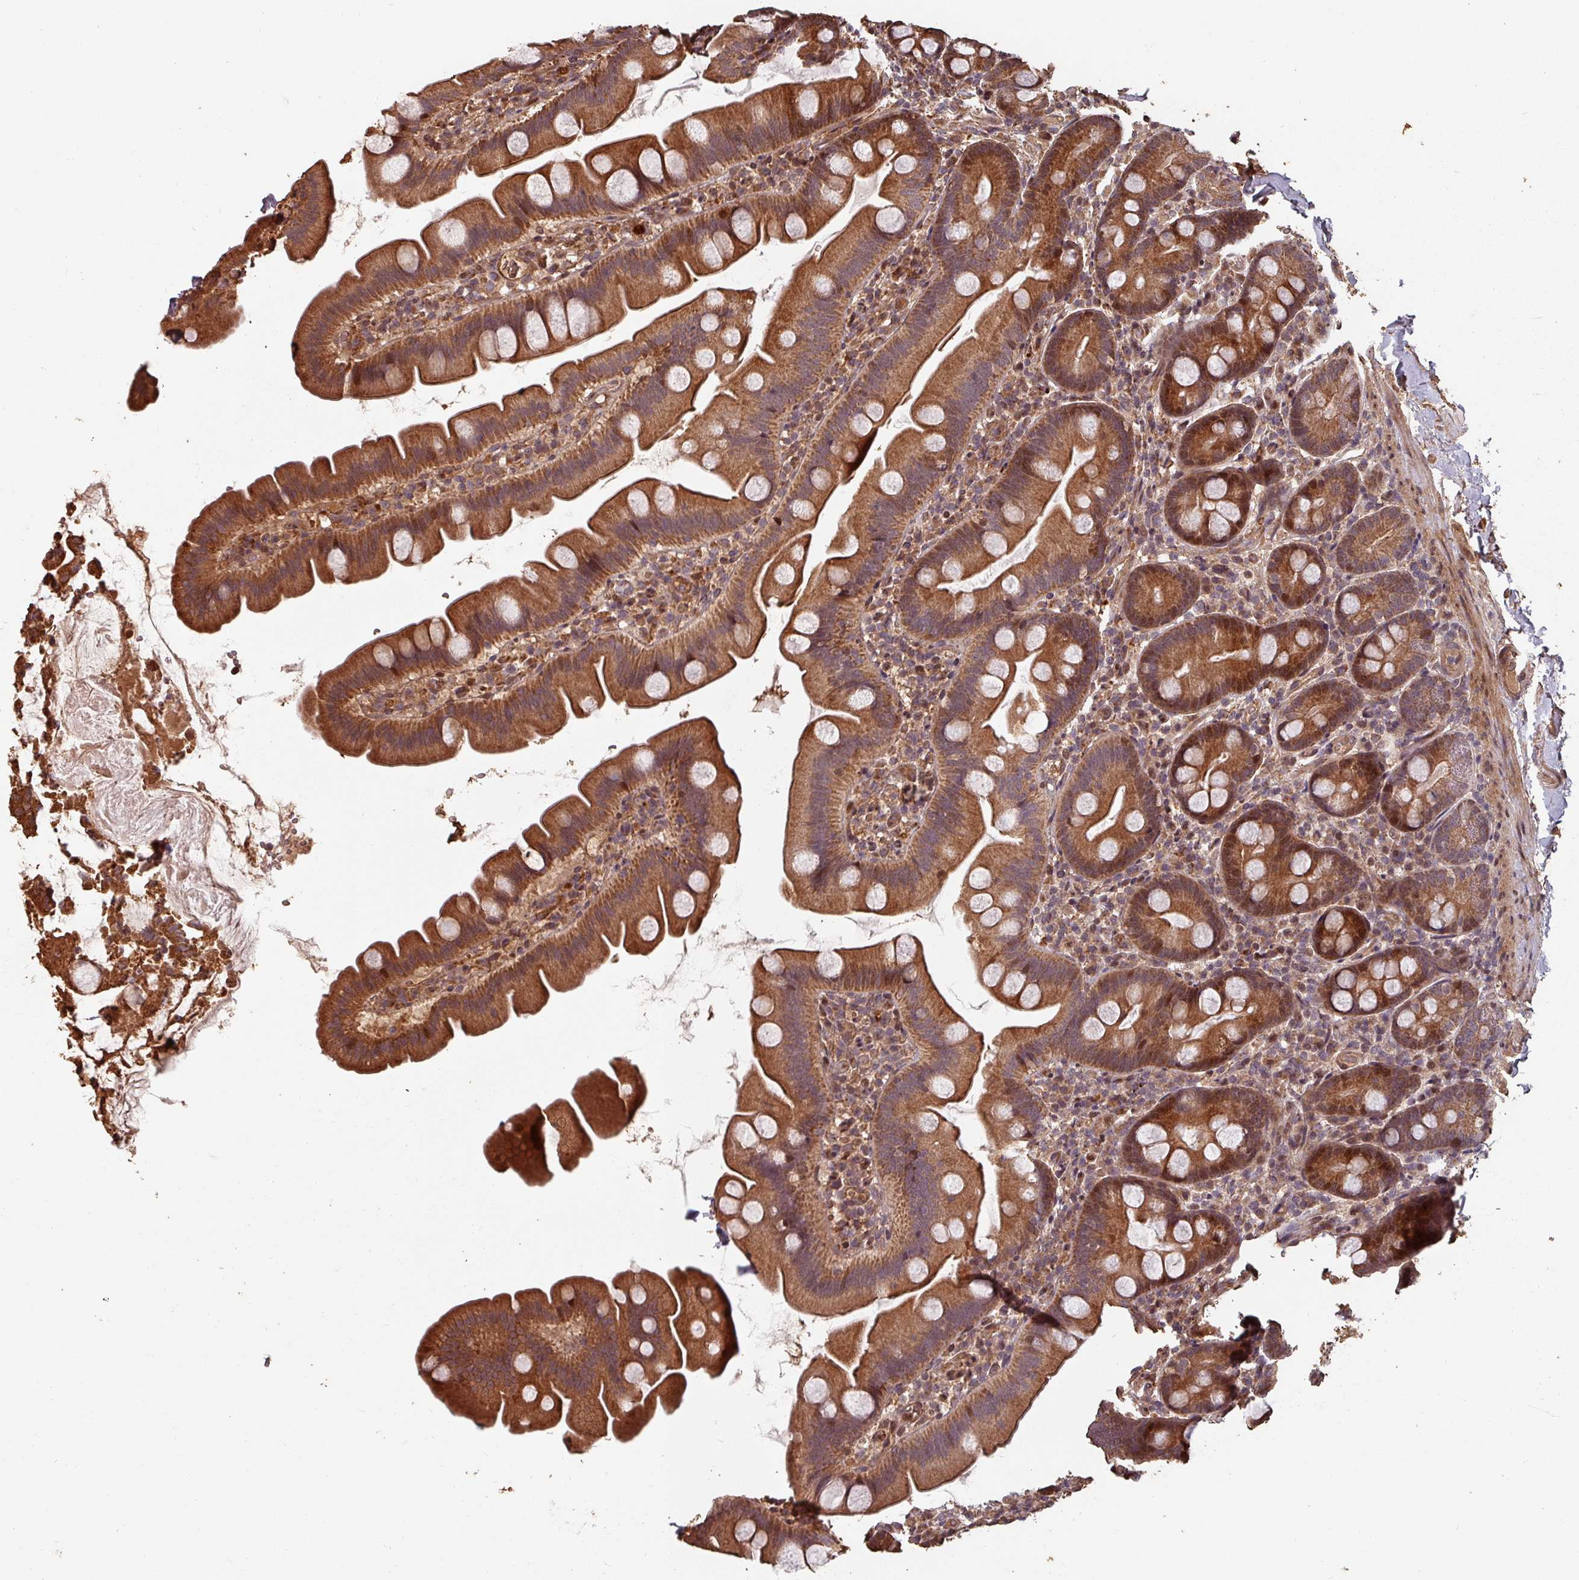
{"staining": {"intensity": "strong", "quantity": ">75%", "location": "cytoplasmic/membranous,nuclear"}, "tissue": "small intestine", "cell_type": "Glandular cells", "image_type": "normal", "snomed": [{"axis": "morphology", "description": "Normal tissue, NOS"}, {"axis": "topography", "description": "Small intestine"}], "caption": "Small intestine stained with DAB (3,3'-diaminobenzidine) IHC exhibits high levels of strong cytoplasmic/membranous,nuclear expression in approximately >75% of glandular cells.", "gene": "EID1", "patient": {"sex": "female", "age": 68}}